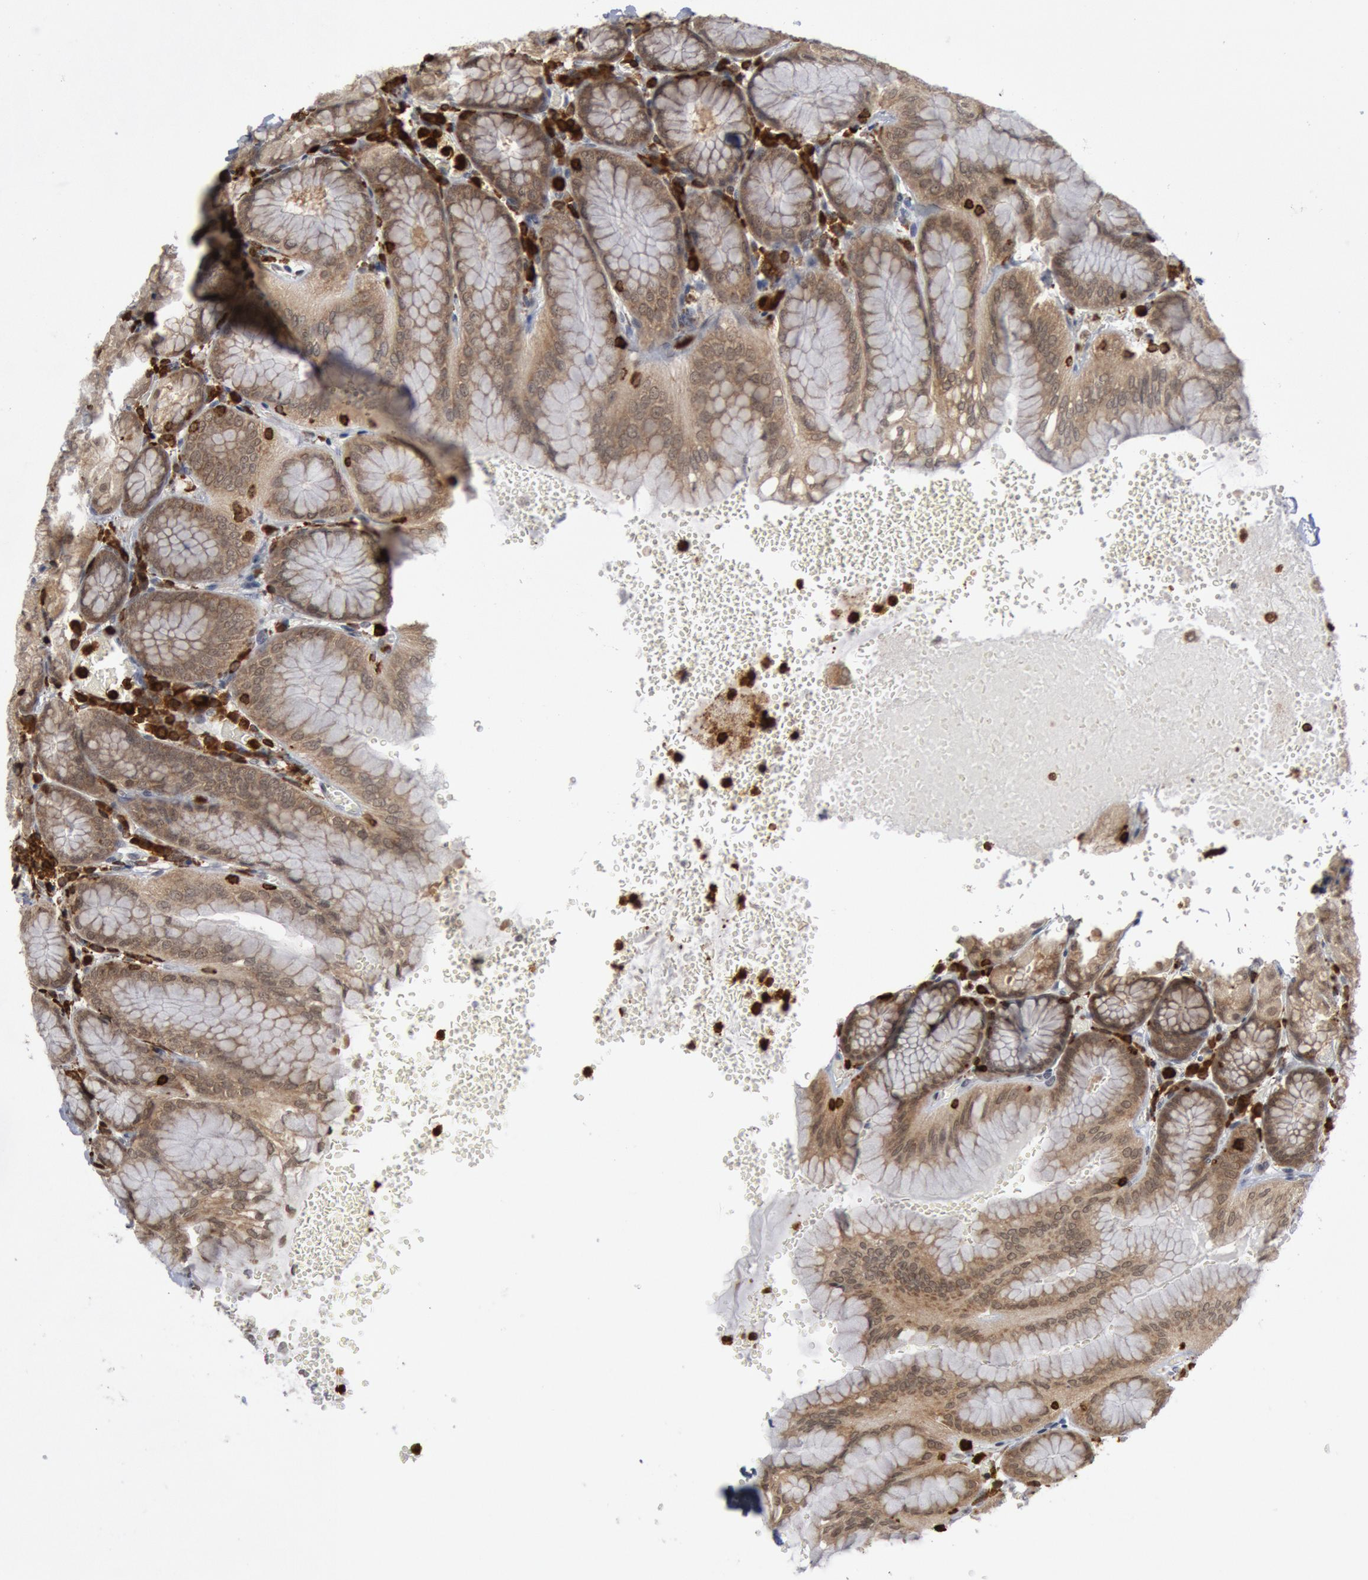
{"staining": {"intensity": "weak", "quantity": ">75%", "location": "cytoplasmic/membranous"}, "tissue": "stomach", "cell_type": "Glandular cells", "image_type": "normal", "snomed": [{"axis": "morphology", "description": "Normal tissue, NOS"}, {"axis": "topography", "description": "Stomach, upper"}, {"axis": "topography", "description": "Stomach"}], "caption": "Unremarkable stomach shows weak cytoplasmic/membranous expression in about >75% of glandular cells.", "gene": "PTPN6", "patient": {"sex": "male", "age": 76}}